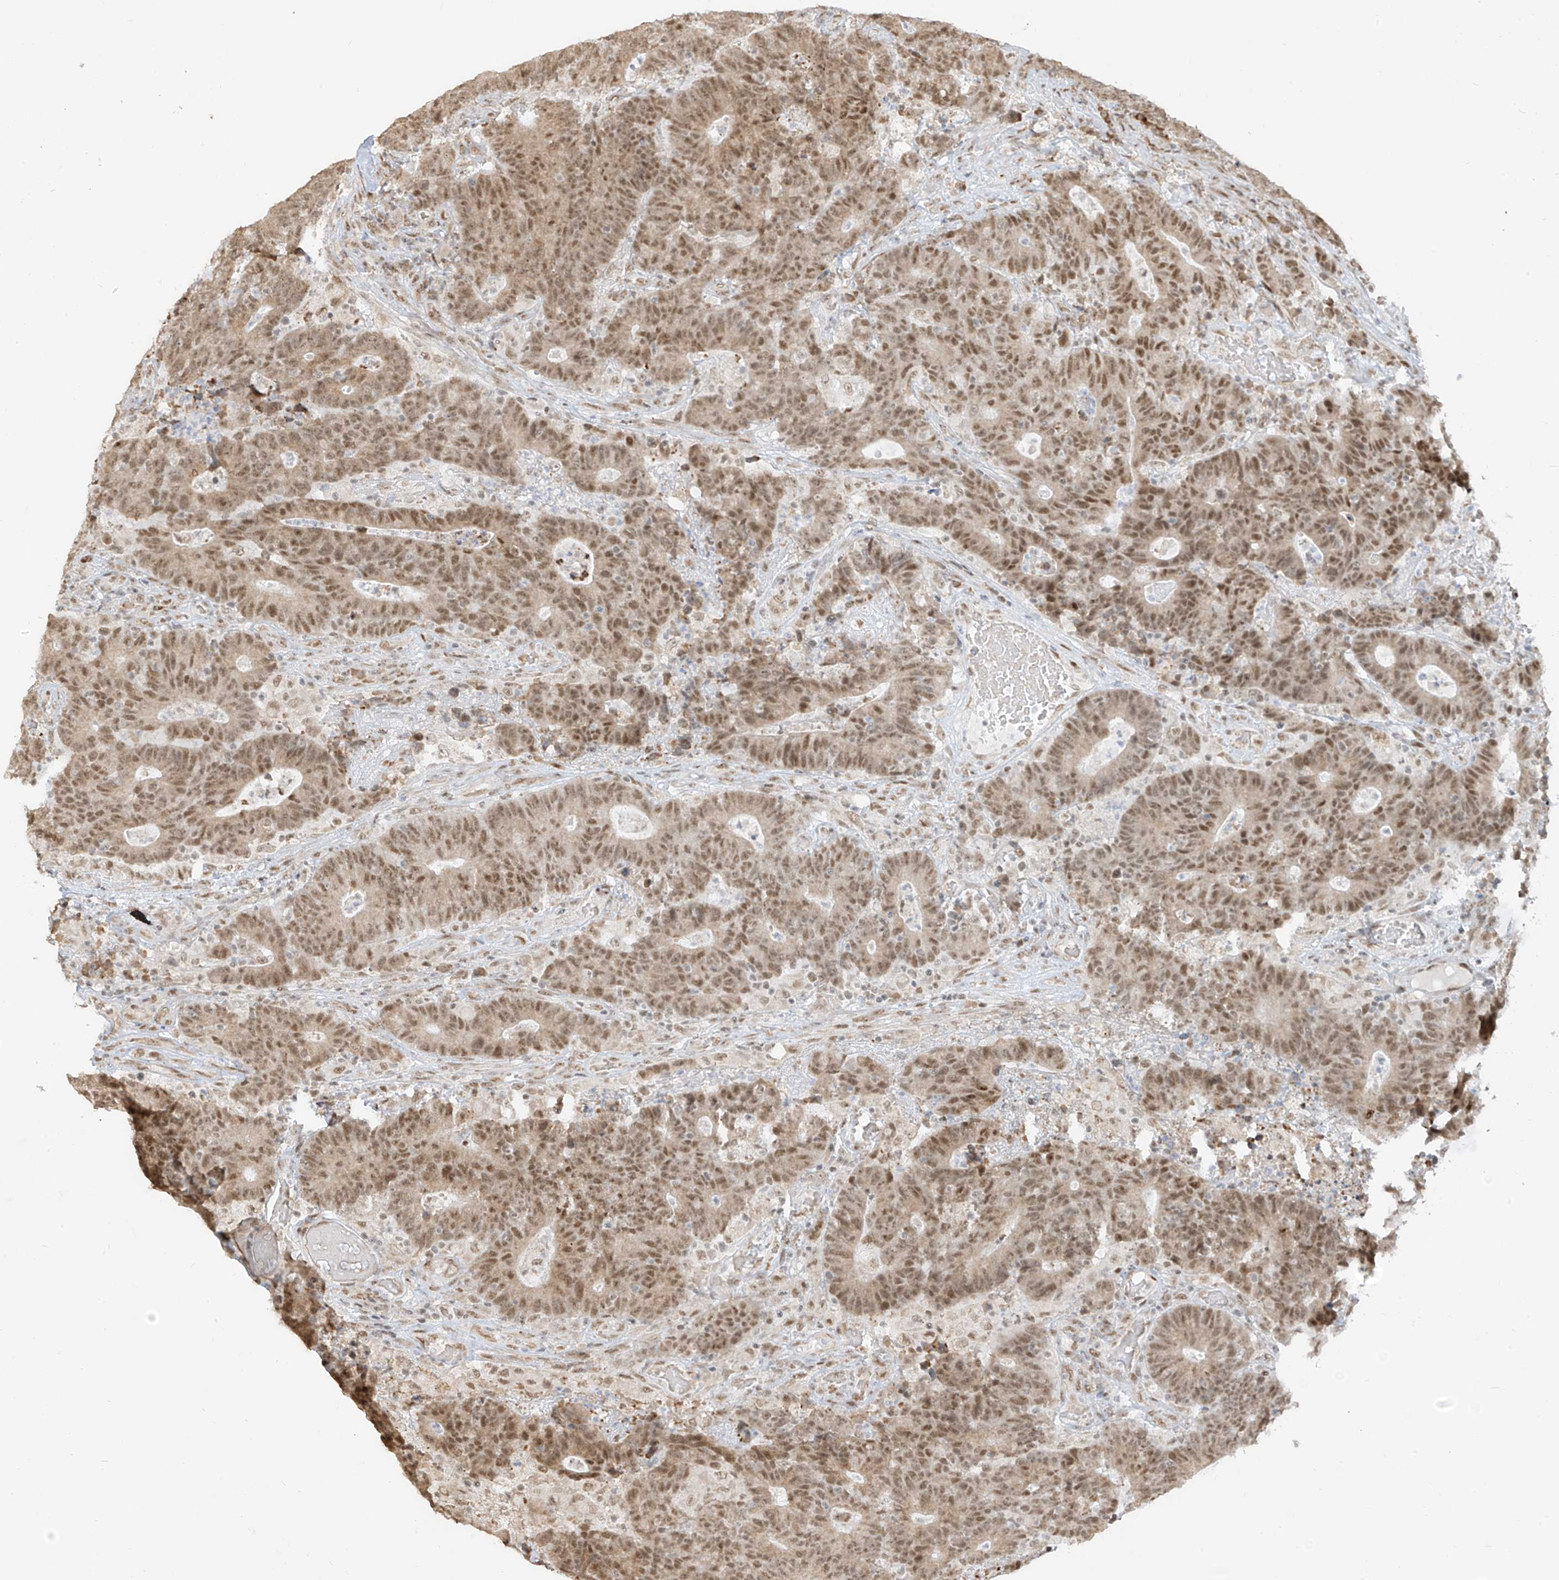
{"staining": {"intensity": "moderate", "quantity": ">75%", "location": "nuclear"}, "tissue": "colorectal cancer", "cell_type": "Tumor cells", "image_type": "cancer", "snomed": [{"axis": "morphology", "description": "Normal tissue, NOS"}, {"axis": "morphology", "description": "Adenocarcinoma, NOS"}, {"axis": "topography", "description": "Colon"}], "caption": "Immunohistochemistry photomicrograph of neoplastic tissue: human colorectal adenocarcinoma stained using immunohistochemistry shows medium levels of moderate protein expression localized specifically in the nuclear of tumor cells, appearing as a nuclear brown color.", "gene": "ZMYM2", "patient": {"sex": "female", "age": 75}}